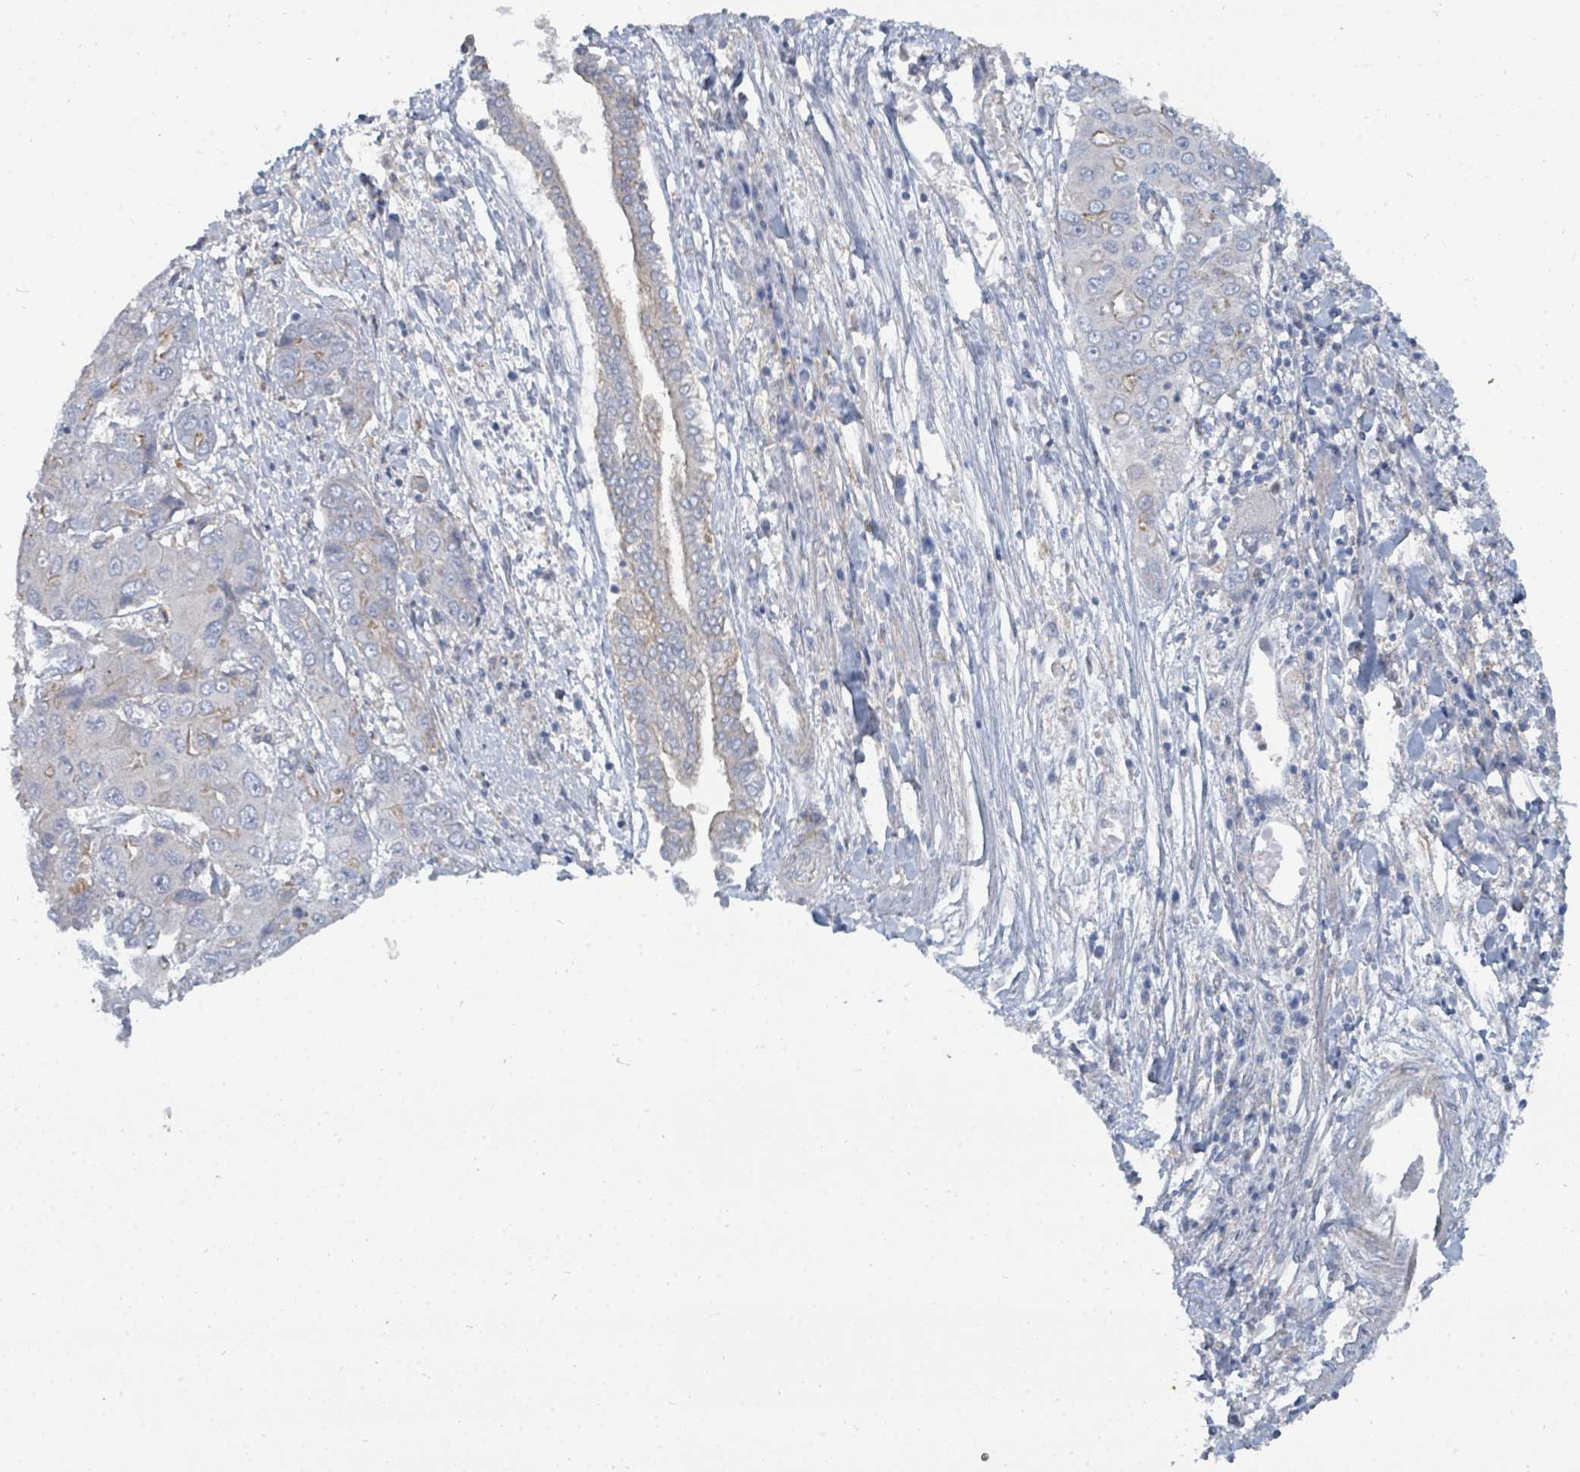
{"staining": {"intensity": "weak", "quantity": "<25%", "location": "cytoplasmic/membranous"}, "tissue": "liver cancer", "cell_type": "Tumor cells", "image_type": "cancer", "snomed": [{"axis": "morphology", "description": "Cholangiocarcinoma"}, {"axis": "topography", "description": "Liver"}], "caption": "DAB immunohistochemical staining of human cholangiocarcinoma (liver) demonstrates no significant staining in tumor cells.", "gene": "IFIT1", "patient": {"sex": "male", "age": 67}}